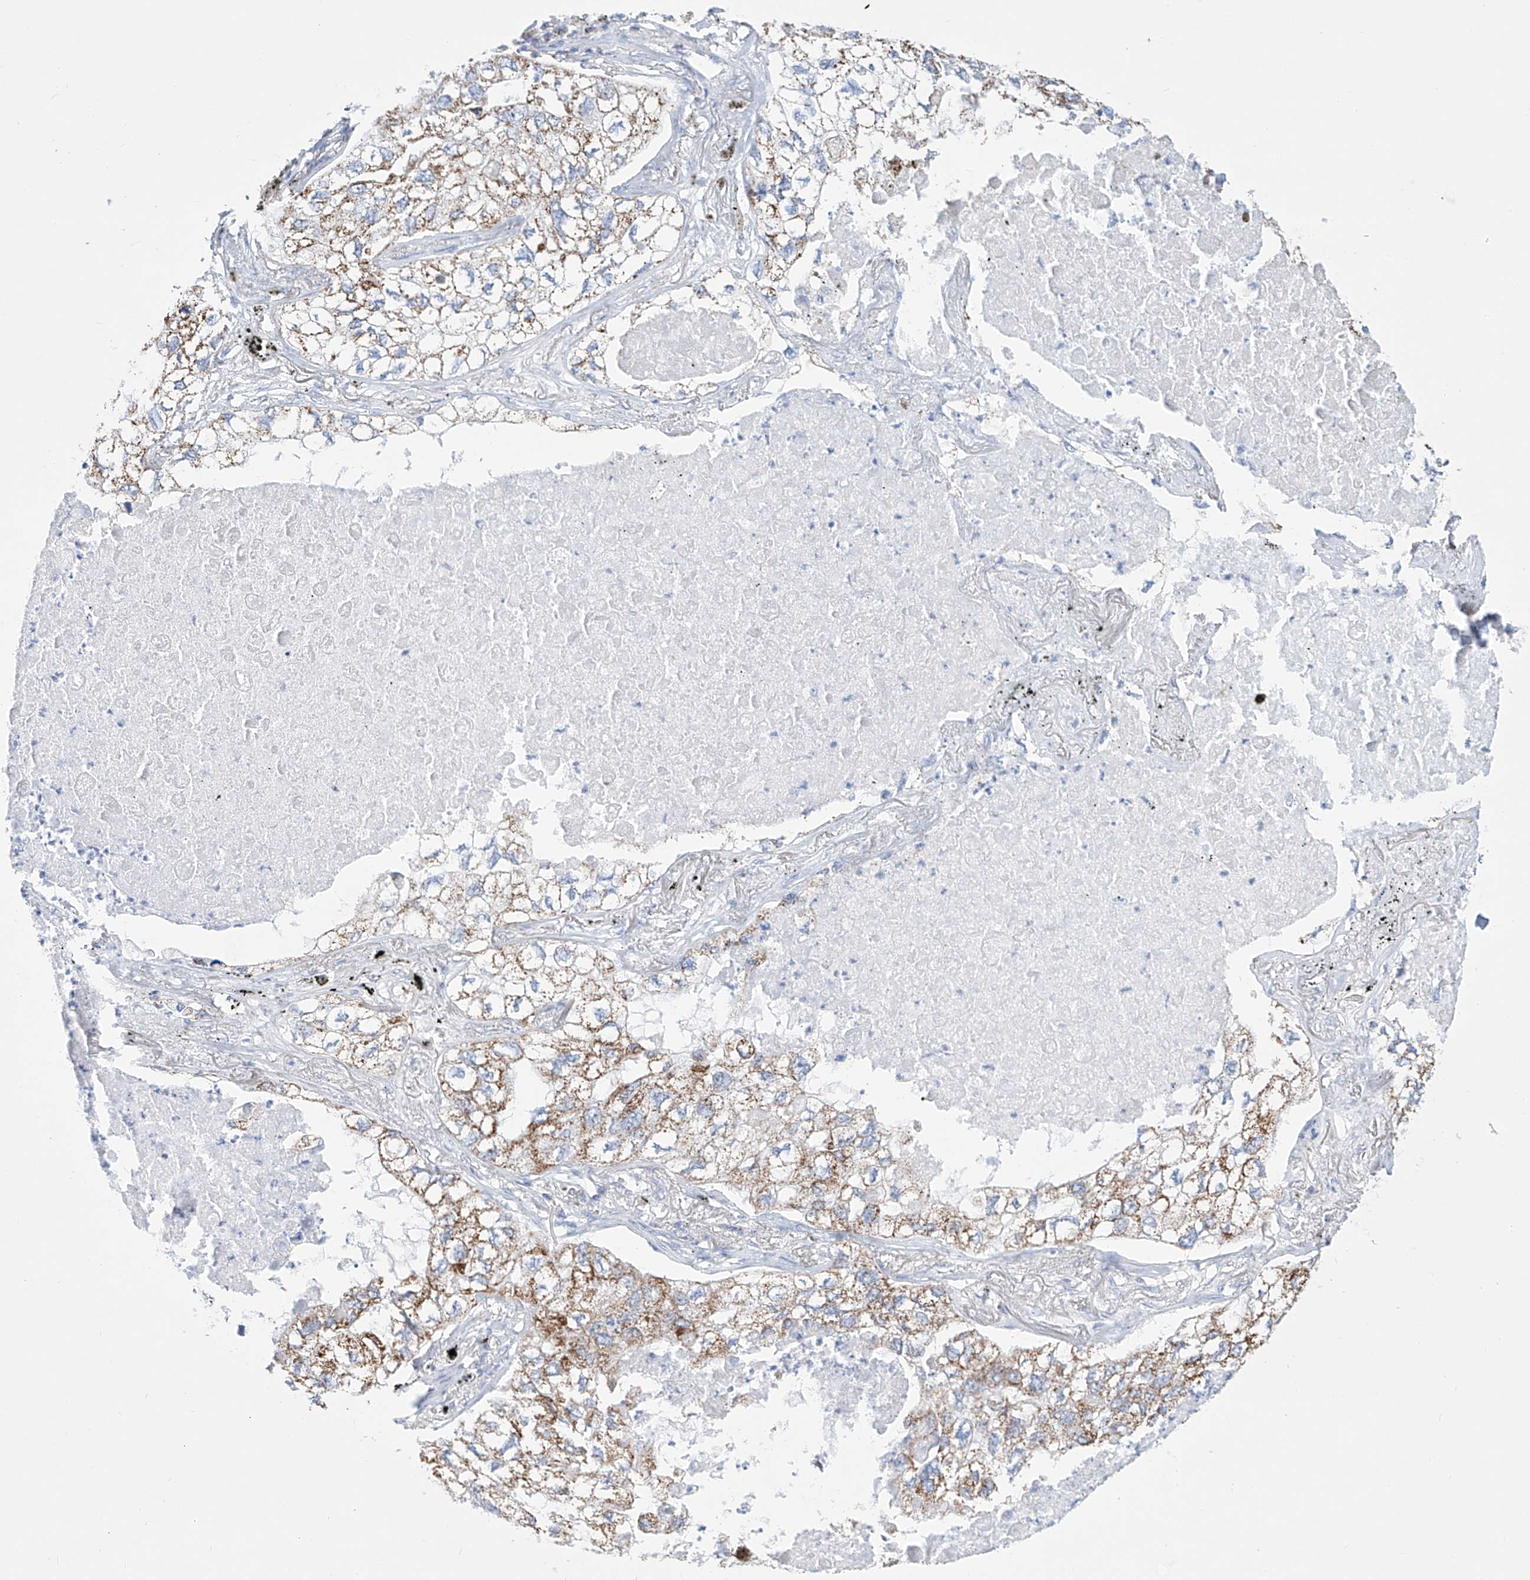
{"staining": {"intensity": "moderate", "quantity": "25%-75%", "location": "cytoplasmic/membranous"}, "tissue": "lung cancer", "cell_type": "Tumor cells", "image_type": "cancer", "snomed": [{"axis": "morphology", "description": "Adenocarcinoma, NOS"}, {"axis": "topography", "description": "Lung"}], "caption": "Immunohistochemistry (IHC) histopathology image of lung adenocarcinoma stained for a protein (brown), which exhibits medium levels of moderate cytoplasmic/membranous staining in about 25%-75% of tumor cells.", "gene": "ALDH6A1", "patient": {"sex": "male", "age": 65}}